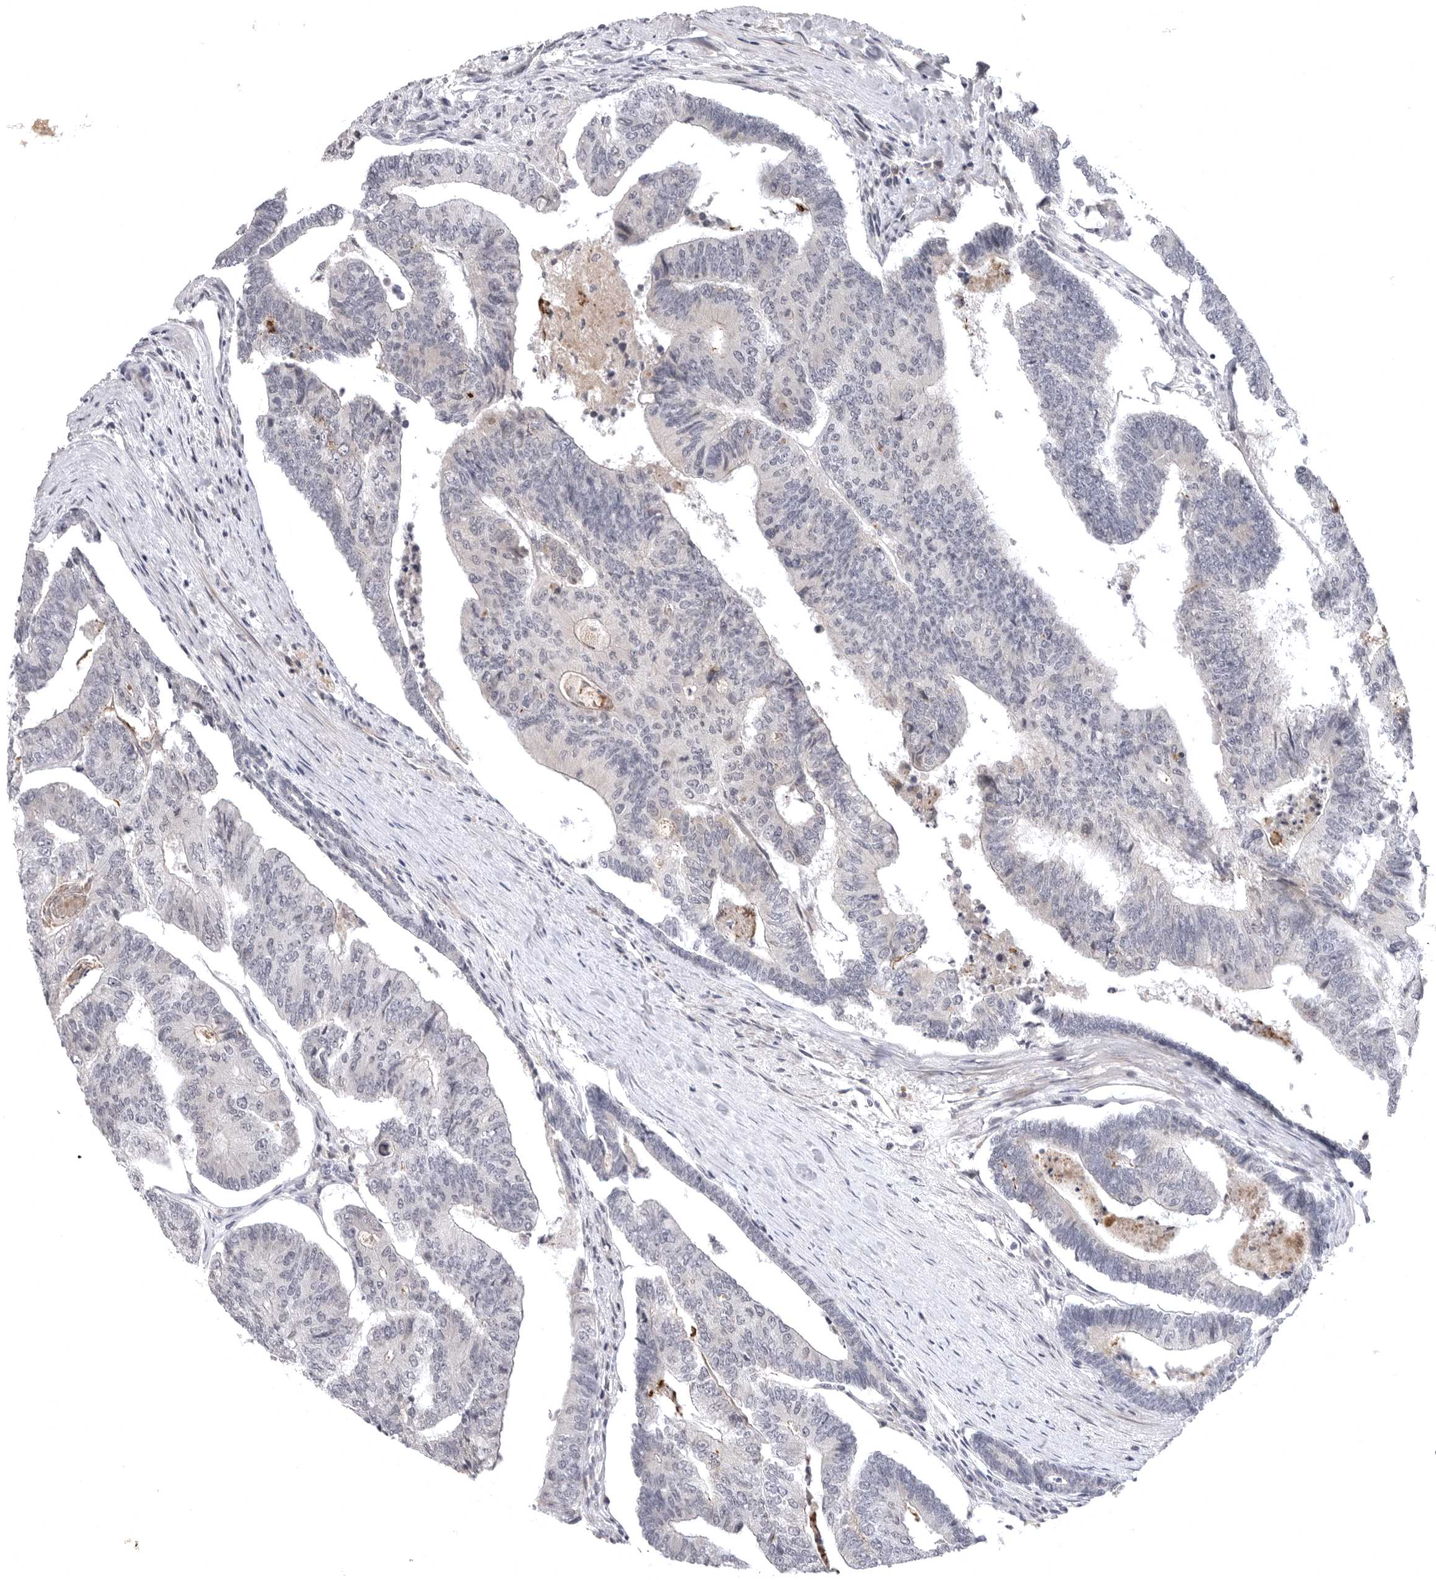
{"staining": {"intensity": "negative", "quantity": "none", "location": "none"}, "tissue": "colorectal cancer", "cell_type": "Tumor cells", "image_type": "cancer", "snomed": [{"axis": "morphology", "description": "Adenocarcinoma, NOS"}, {"axis": "topography", "description": "Colon"}], "caption": "Immunohistochemistry histopathology image of human colorectal cancer (adenocarcinoma) stained for a protein (brown), which displays no expression in tumor cells. The staining was performed using DAB to visualize the protein expression in brown, while the nuclei were stained in blue with hematoxylin (Magnification: 20x).", "gene": "CD300LD", "patient": {"sex": "female", "age": 67}}